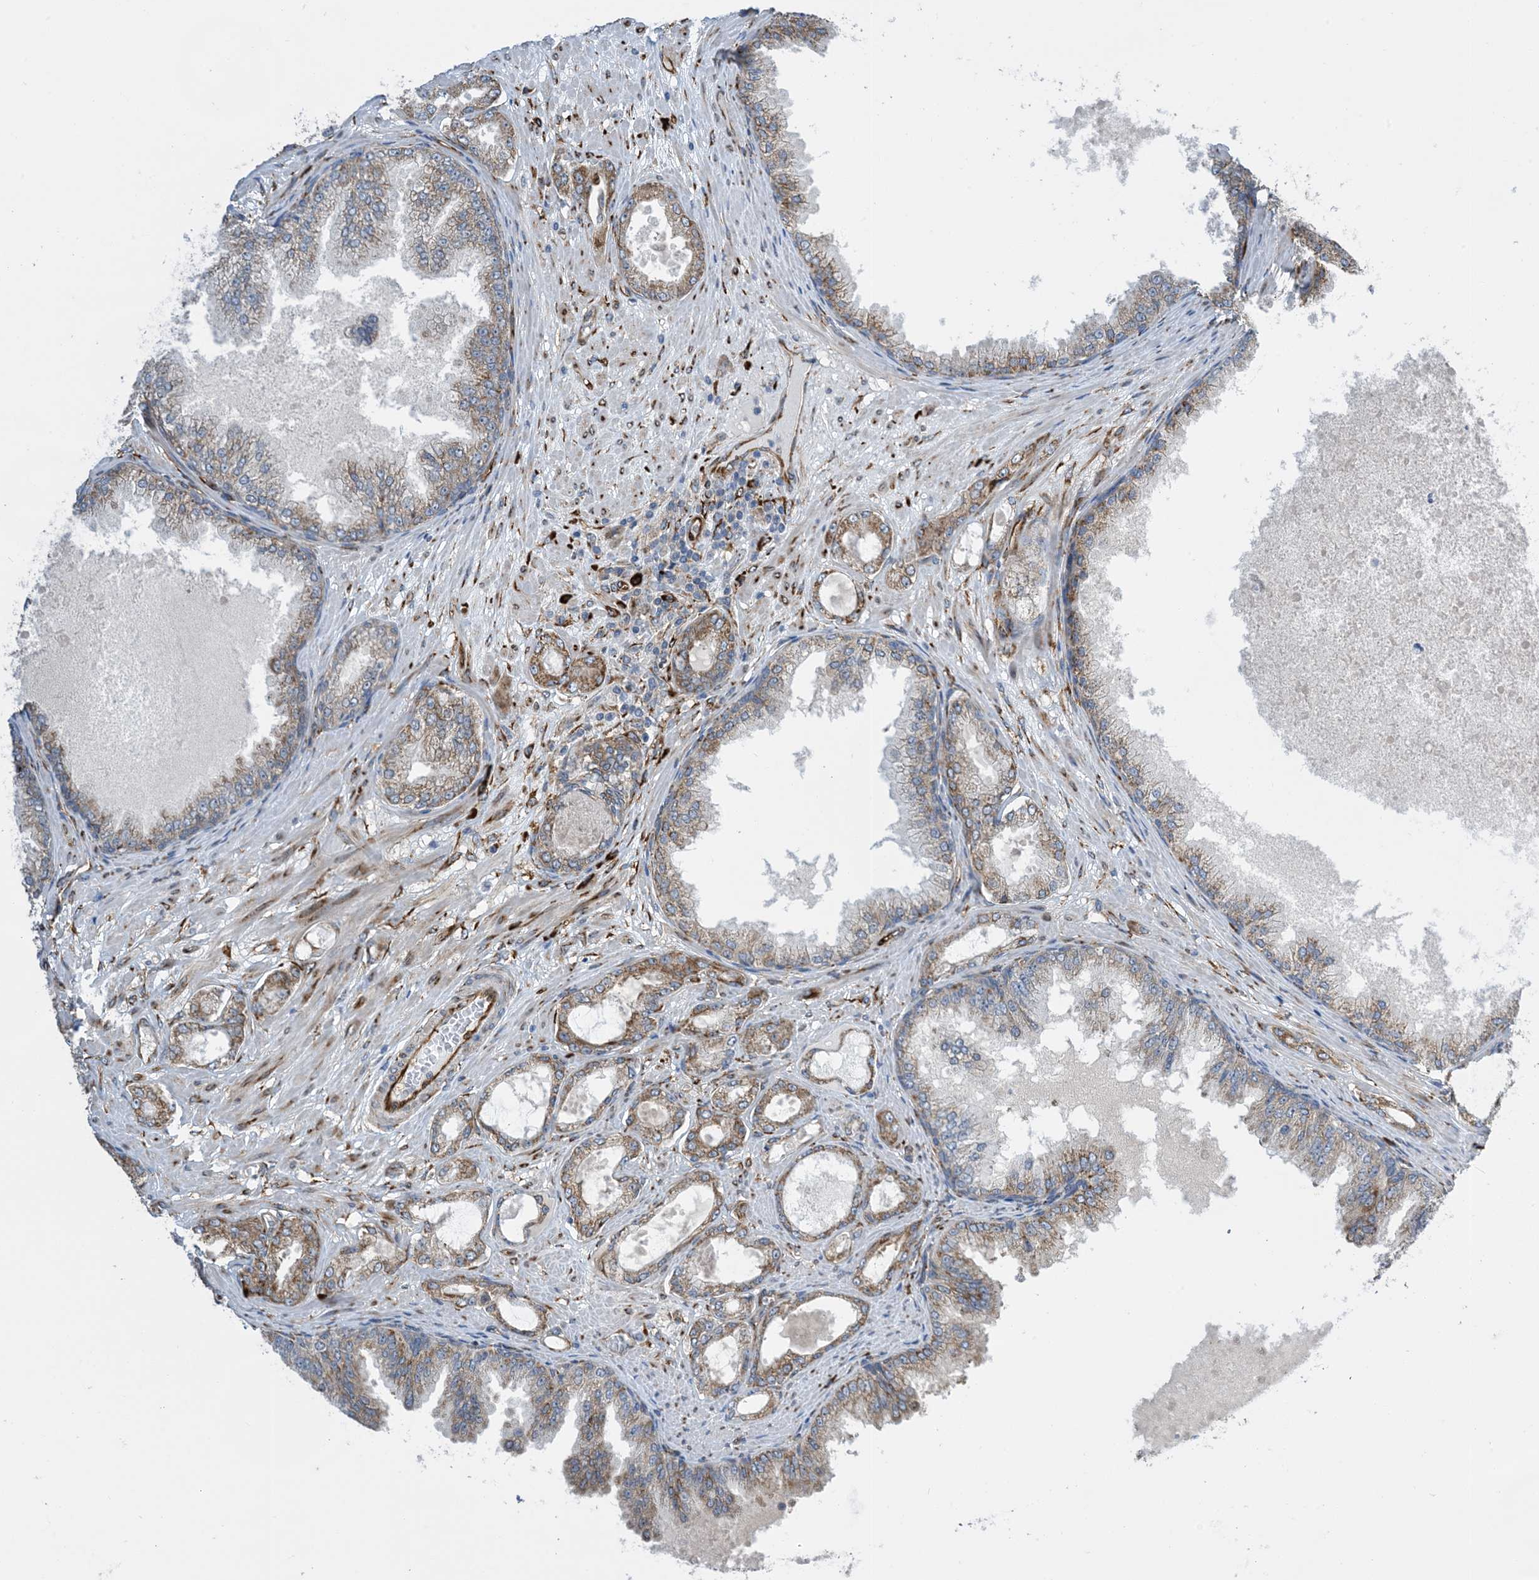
{"staining": {"intensity": "moderate", "quantity": "25%-75%", "location": "cytoplasmic/membranous"}, "tissue": "prostate cancer", "cell_type": "Tumor cells", "image_type": "cancer", "snomed": [{"axis": "morphology", "description": "Adenocarcinoma, Low grade"}, {"axis": "topography", "description": "Prostate"}], "caption": "Prostate cancer (adenocarcinoma (low-grade)) was stained to show a protein in brown. There is medium levels of moderate cytoplasmic/membranous expression in about 25%-75% of tumor cells. (DAB (3,3'-diaminobenzidine) IHC, brown staining for protein, blue staining for nuclei).", "gene": "ZBTB45", "patient": {"sex": "male", "age": 63}}